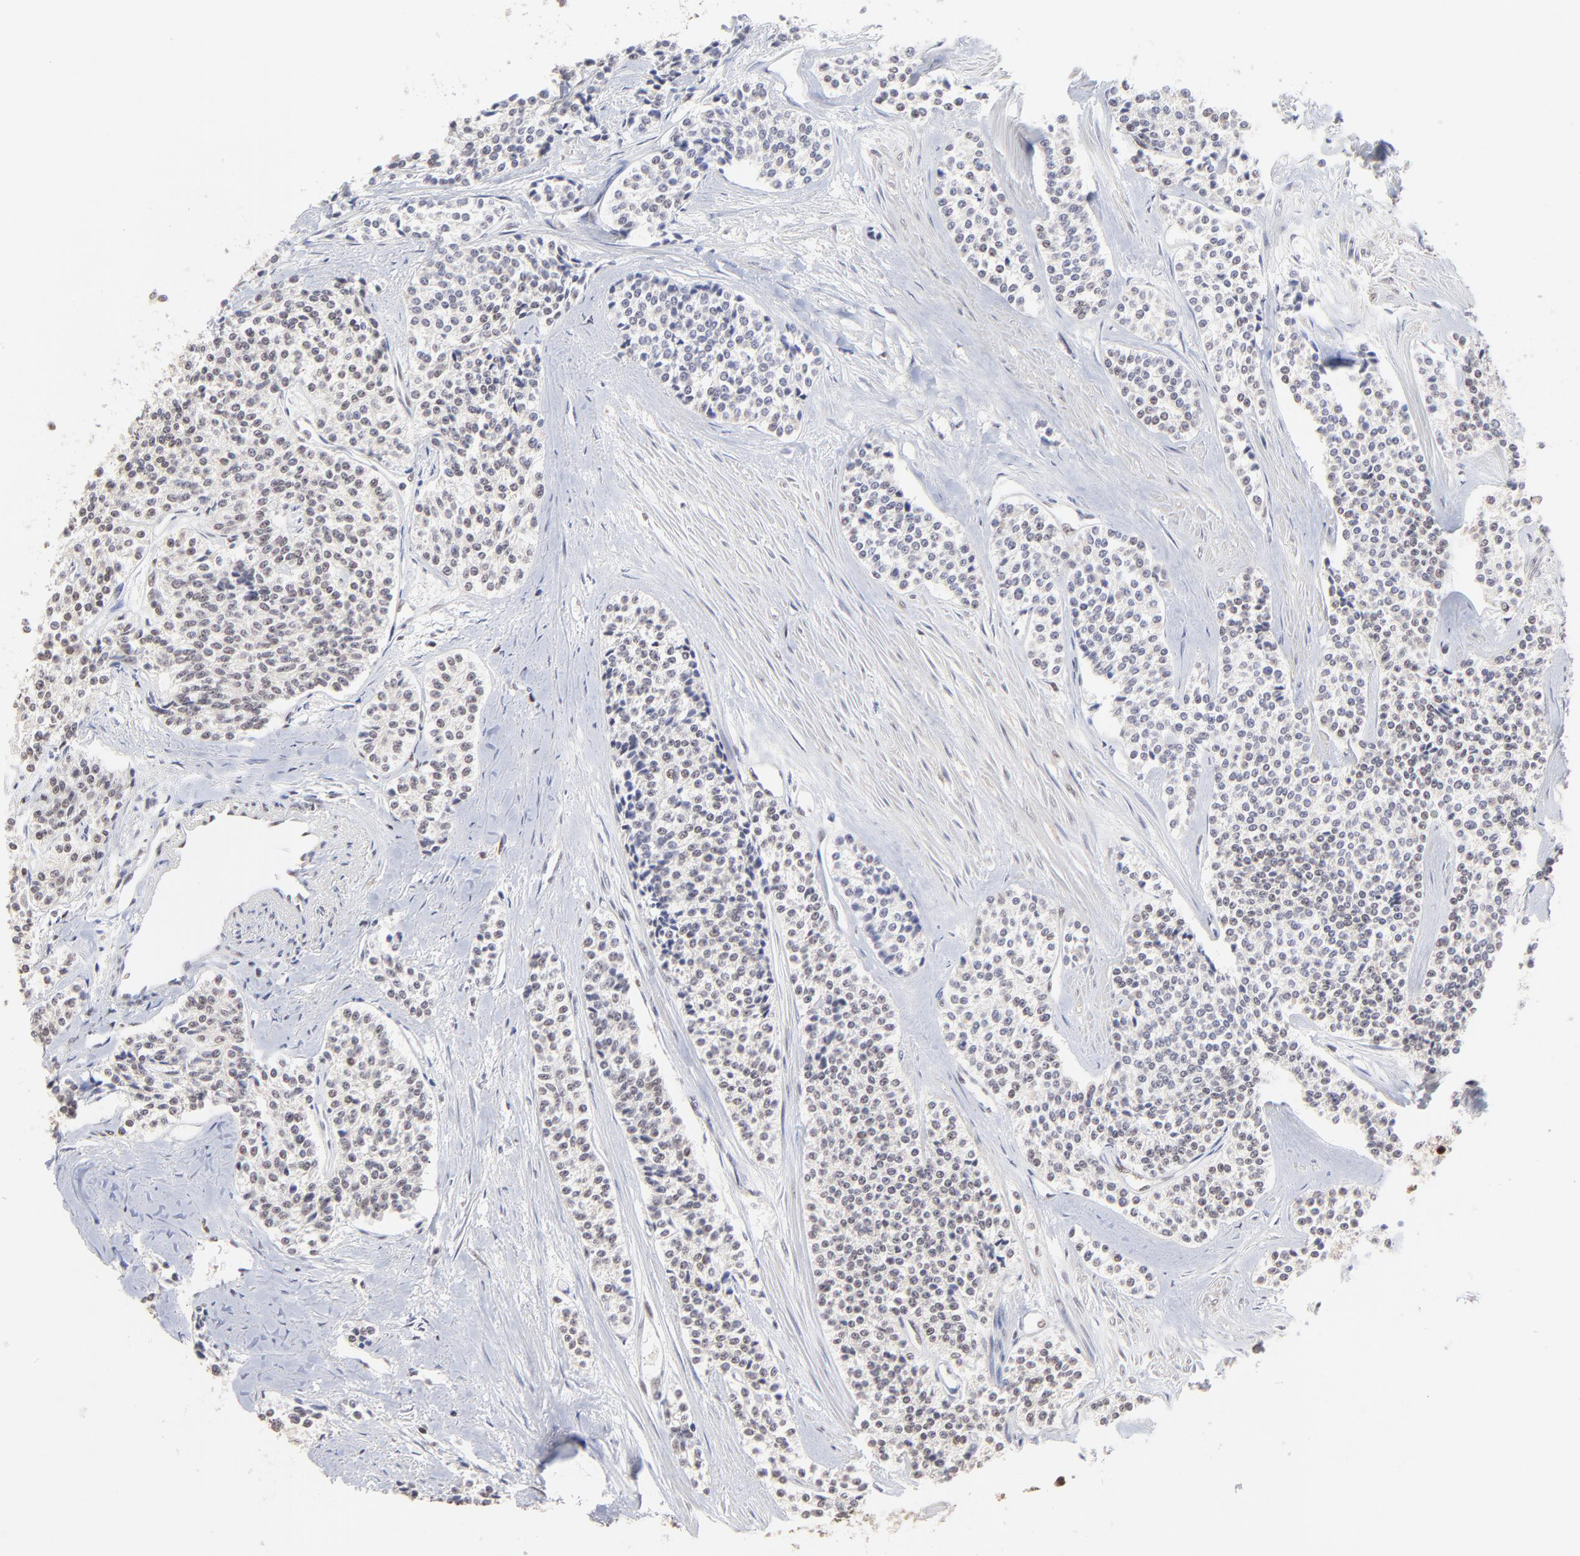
{"staining": {"intensity": "weak", "quantity": "<25%", "location": "nuclear"}, "tissue": "carcinoid", "cell_type": "Tumor cells", "image_type": "cancer", "snomed": [{"axis": "morphology", "description": "Carcinoid, malignant, NOS"}, {"axis": "topography", "description": "Stomach"}], "caption": "There is no significant staining in tumor cells of carcinoid.", "gene": "DSN1", "patient": {"sex": "female", "age": 76}}